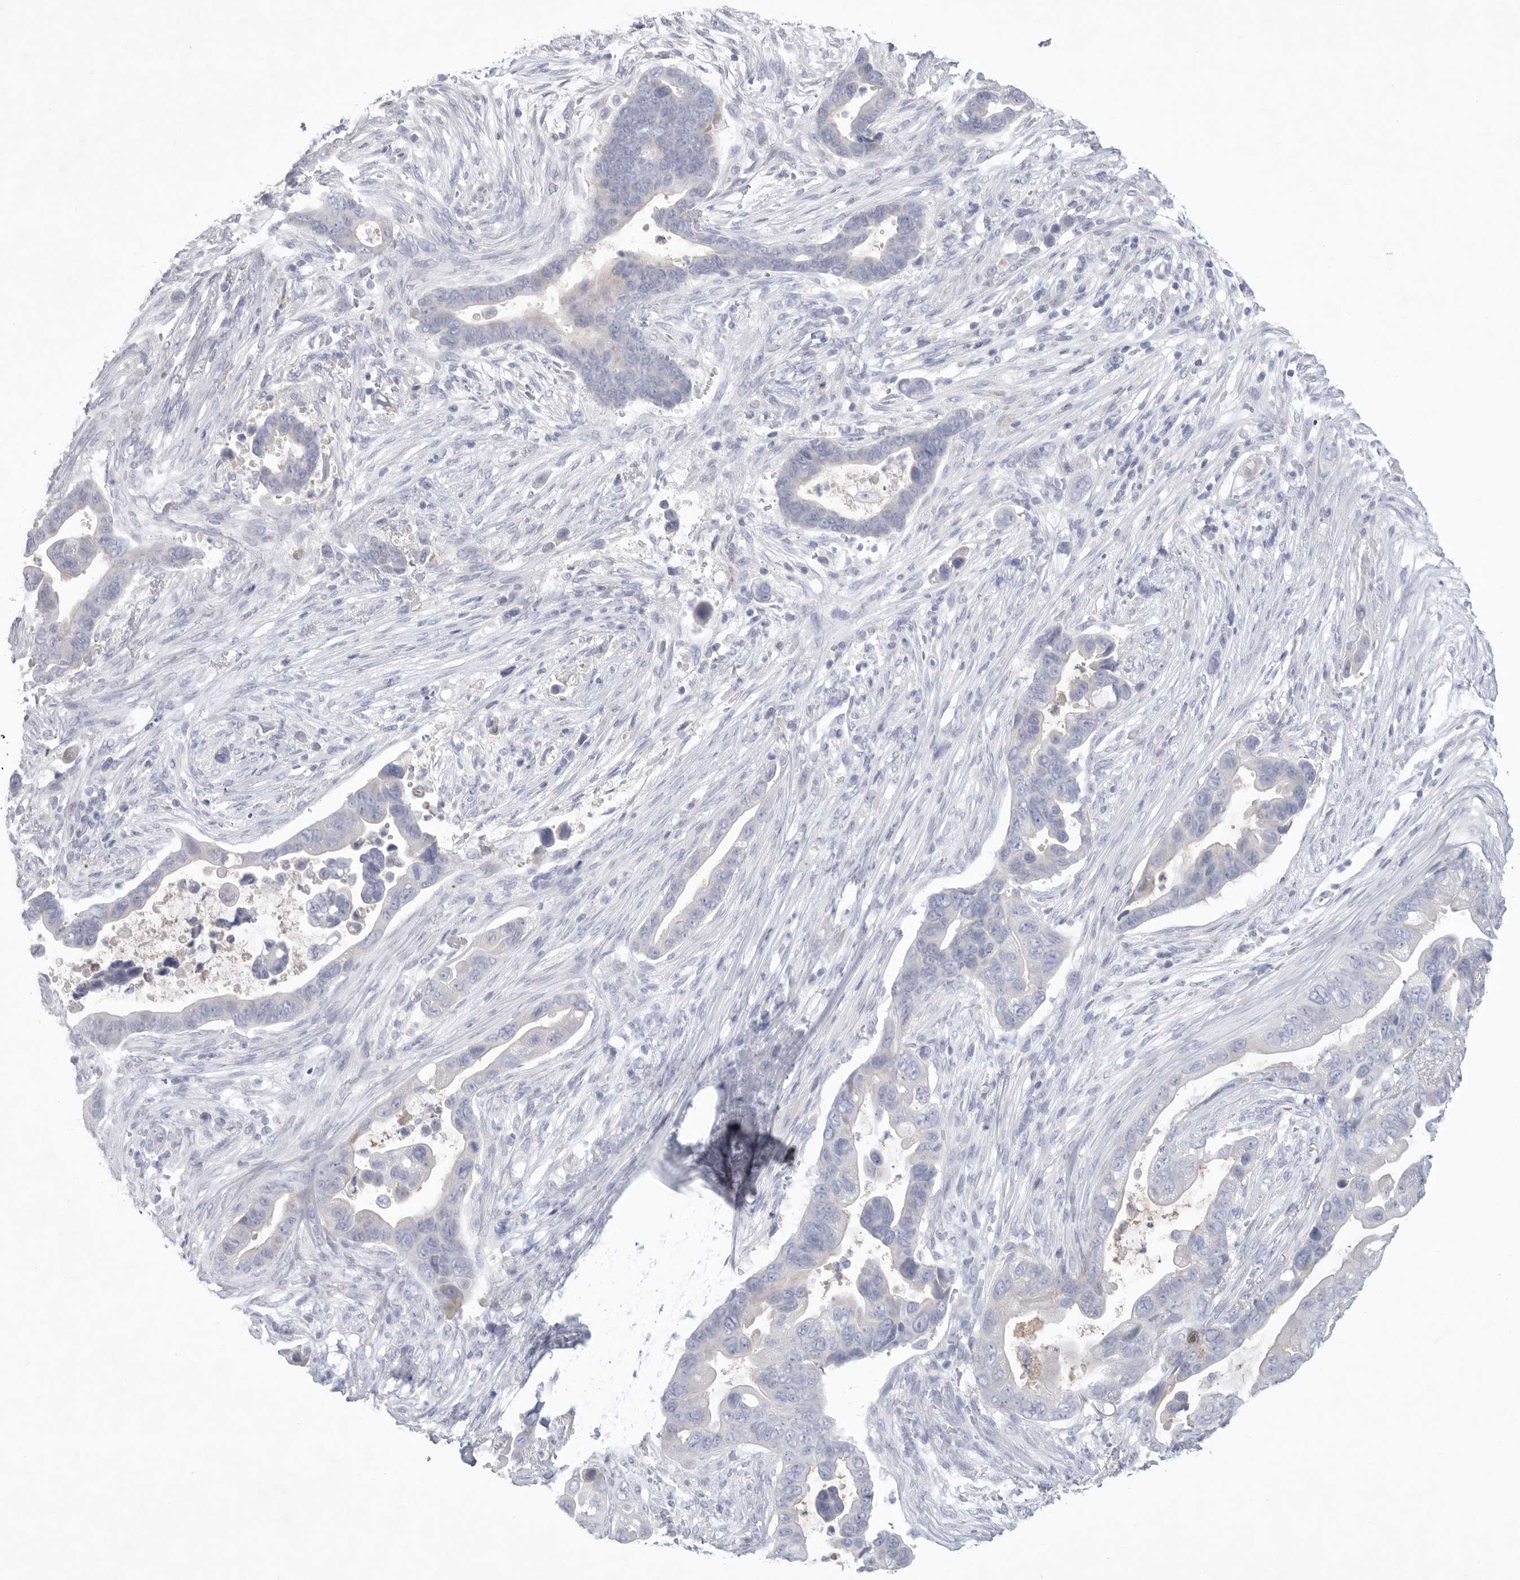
{"staining": {"intensity": "negative", "quantity": "none", "location": "none"}, "tissue": "pancreatic cancer", "cell_type": "Tumor cells", "image_type": "cancer", "snomed": [{"axis": "morphology", "description": "Adenocarcinoma, NOS"}, {"axis": "topography", "description": "Pancreas"}], "caption": "There is no significant staining in tumor cells of pancreatic cancer.", "gene": "CAMK2B", "patient": {"sex": "female", "age": 72}}